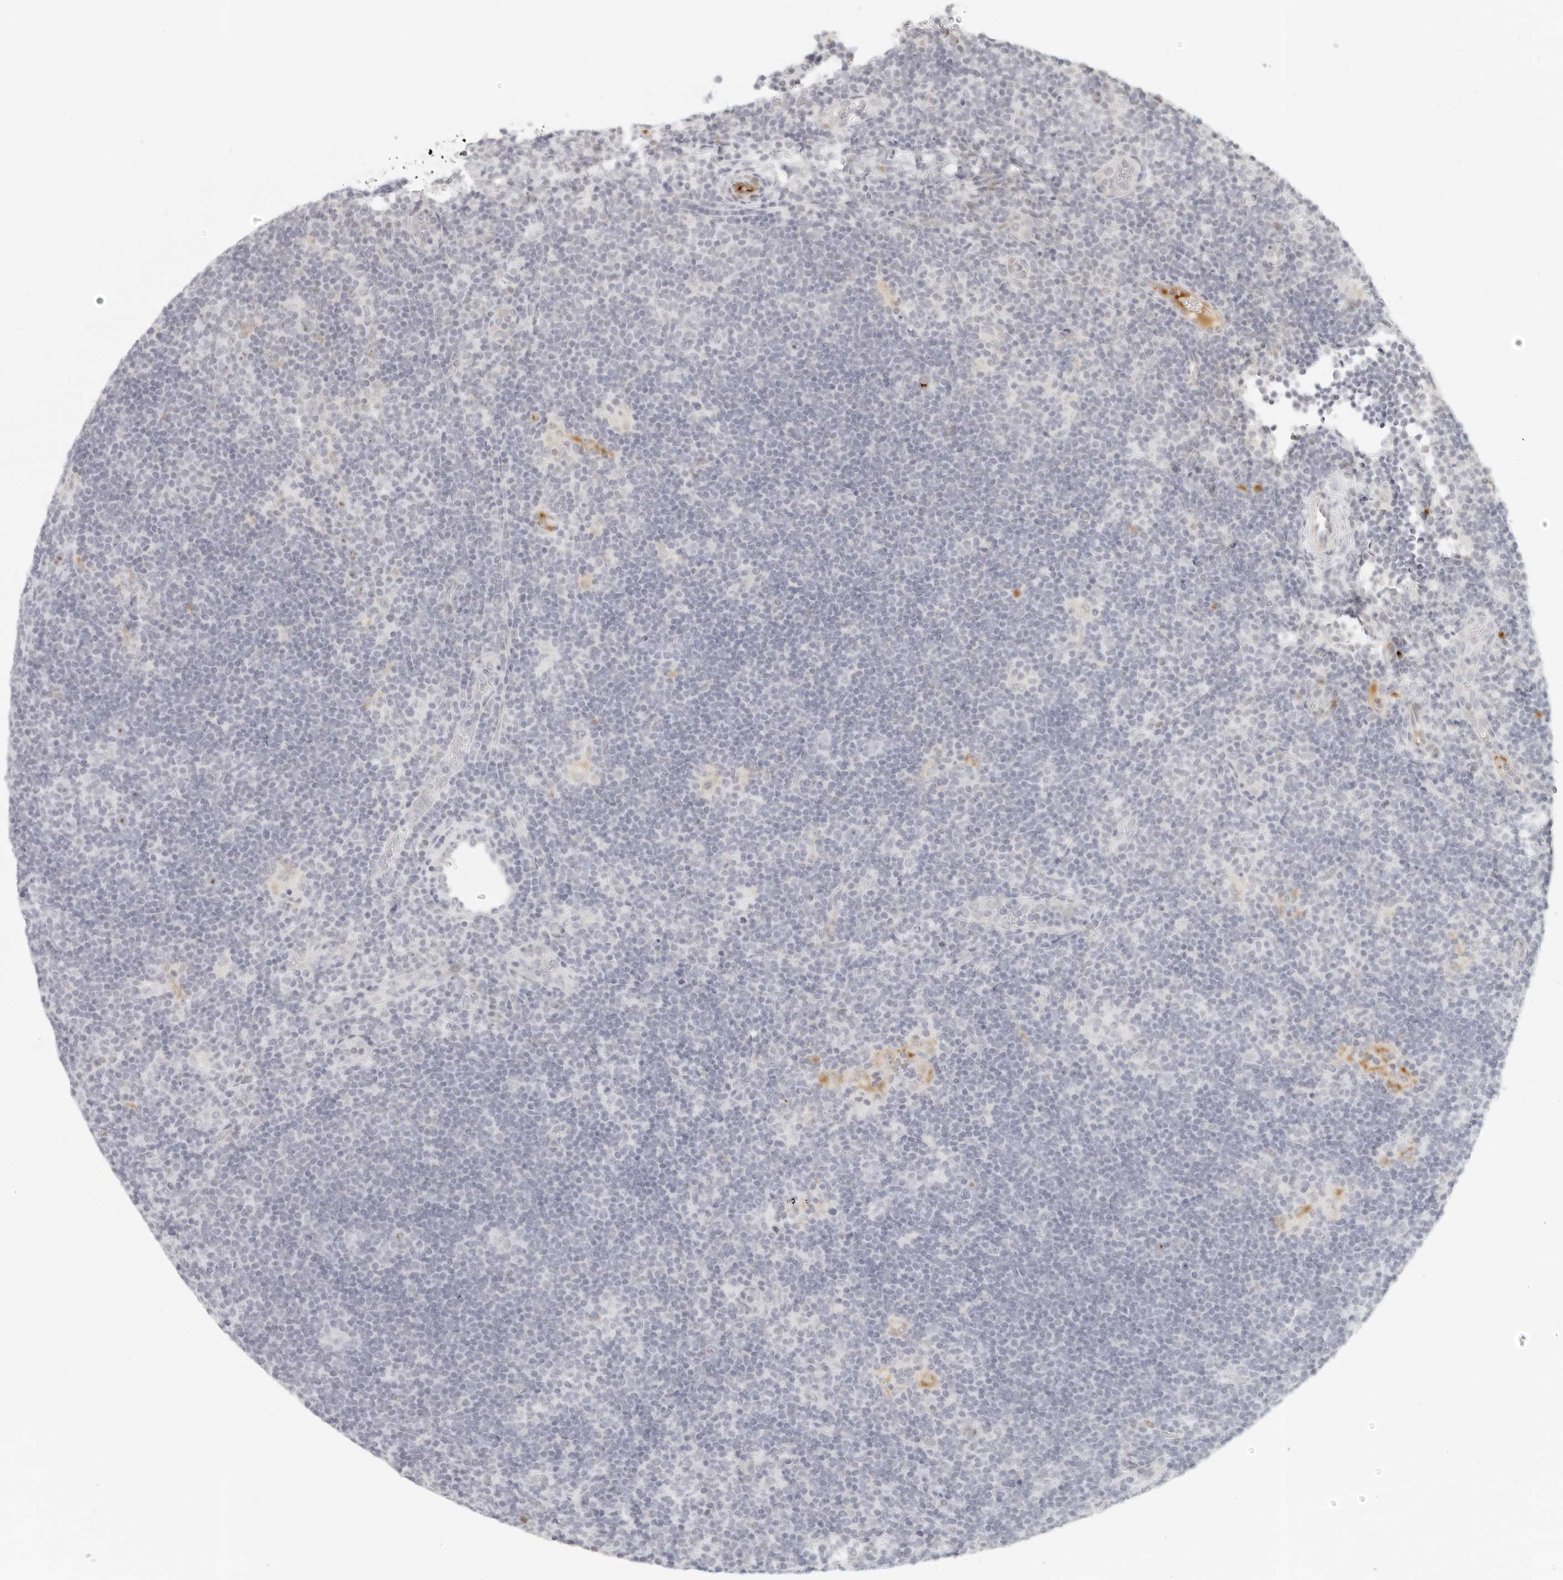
{"staining": {"intensity": "negative", "quantity": "none", "location": "none"}, "tissue": "lymphoma", "cell_type": "Tumor cells", "image_type": "cancer", "snomed": [{"axis": "morphology", "description": "Hodgkin's disease, NOS"}, {"axis": "topography", "description": "Lymph node"}], "caption": "Immunohistochemistry micrograph of neoplastic tissue: human lymphoma stained with DAB reveals no significant protein positivity in tumor cells.", "gene": "ZNF678", "patient": {"sex": "female", "age": 57}}